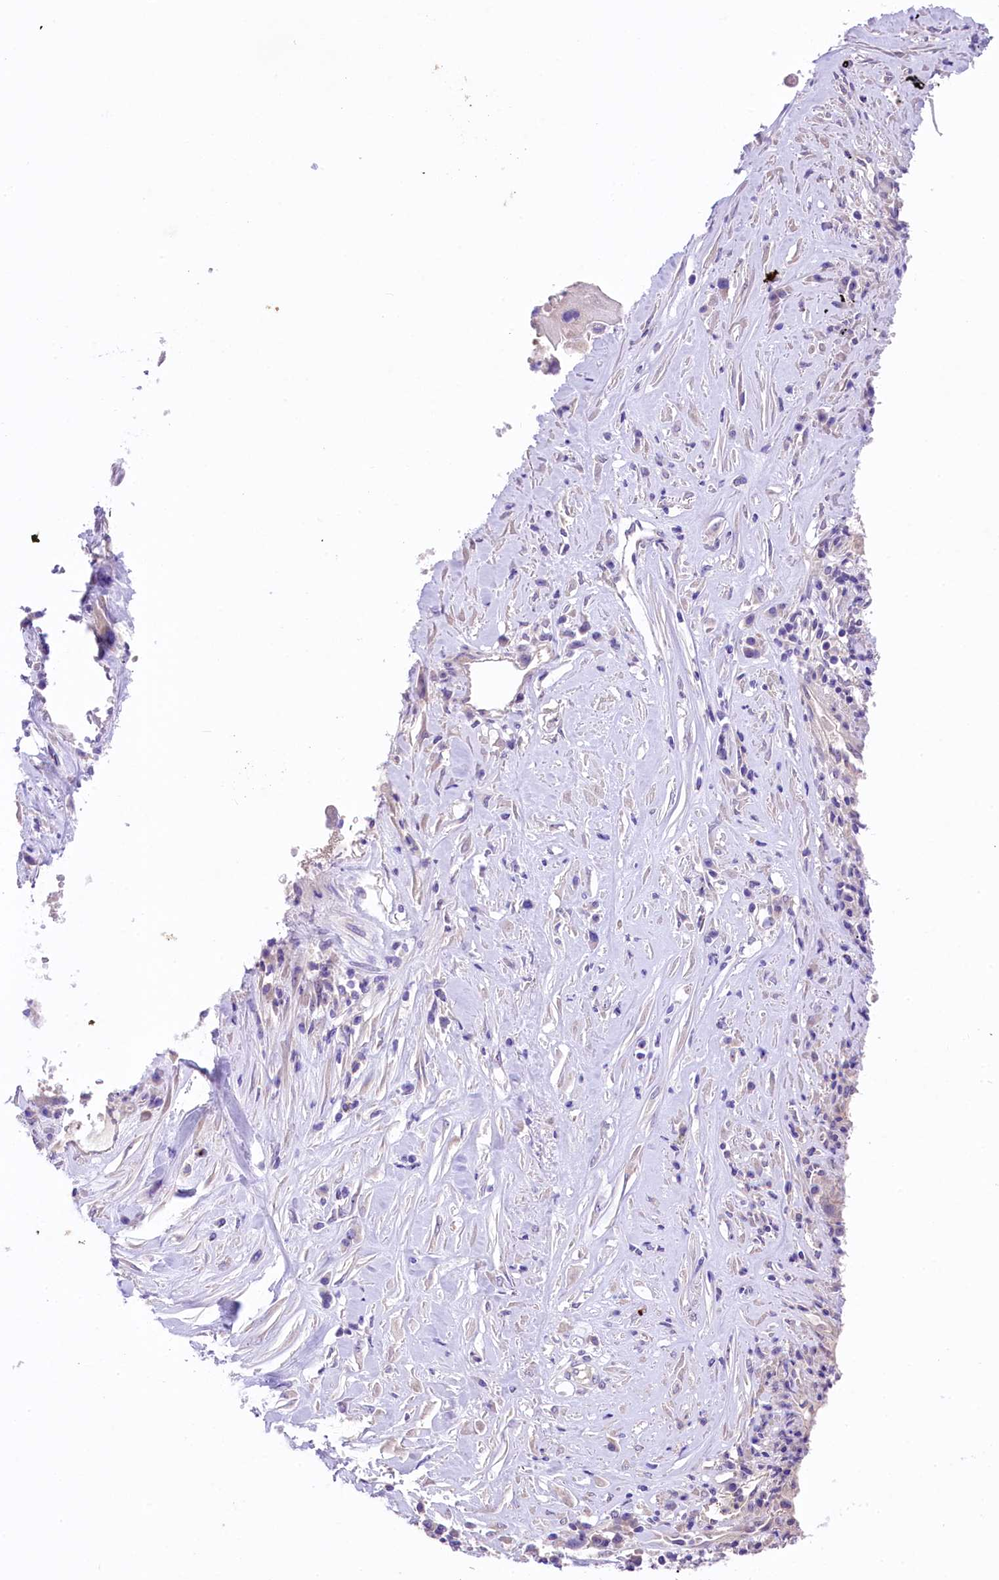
{"staining": {"intensity": "negative", "quantity": "none", "location": "none"}, "tissue": "lung cancer", "cell_type": "Tumor cells", "image_type": "cancer", "snomed": [{"axis": "morphology", "description": "Squamous cell carcinoma, NOS"}, {"axis": "topography", "description": "Lung"}], "caption": "The immunohistochemistry (IHC) histopathology image has no significant expression in tumor cells of lung cancer tissue.", "gene": "UBXN6", "patient": {"sex": "male", "age": 61}}